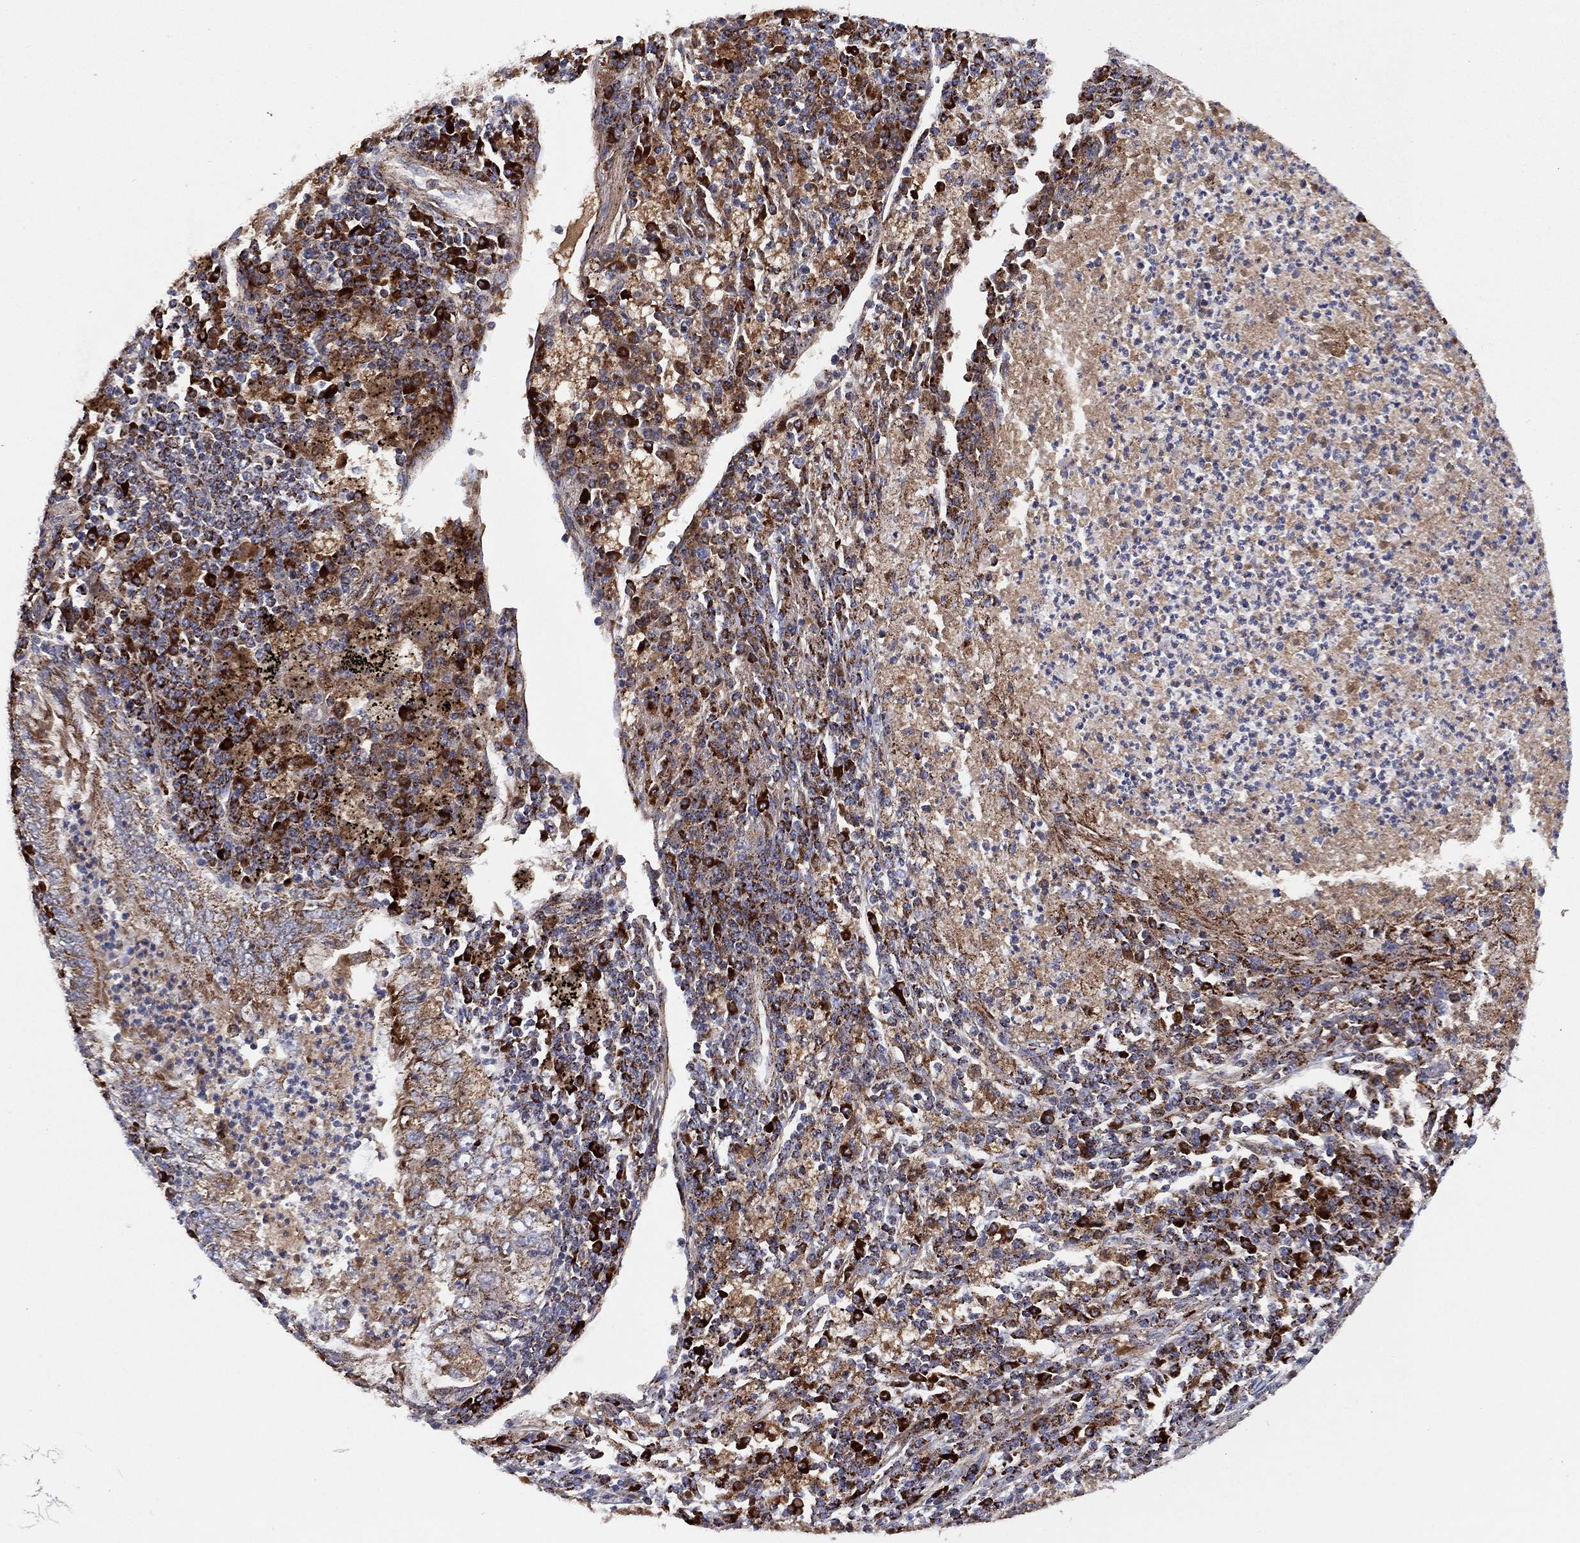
{"staining": {"intensity": "moderate", "quantity": ">75%", "location": "cytoplasmic/membranous"}, "tissue": "lung cancer", "cell_type": "Tumor cells", "image_type": "cancer", "snomed": [{"axis": "morphology", "description": "Adenocarcinoma, NOS"}, {"axis": "topography", "description": "Lung"}], "caption": "Lung cancer (adenocarcinoma) tissue exhibits moderate cytoplasmic/membranous expression in about >75% of tumor cells", "gene": "PPP2R5A", "patient": {"sex": "female", "age": 73}}